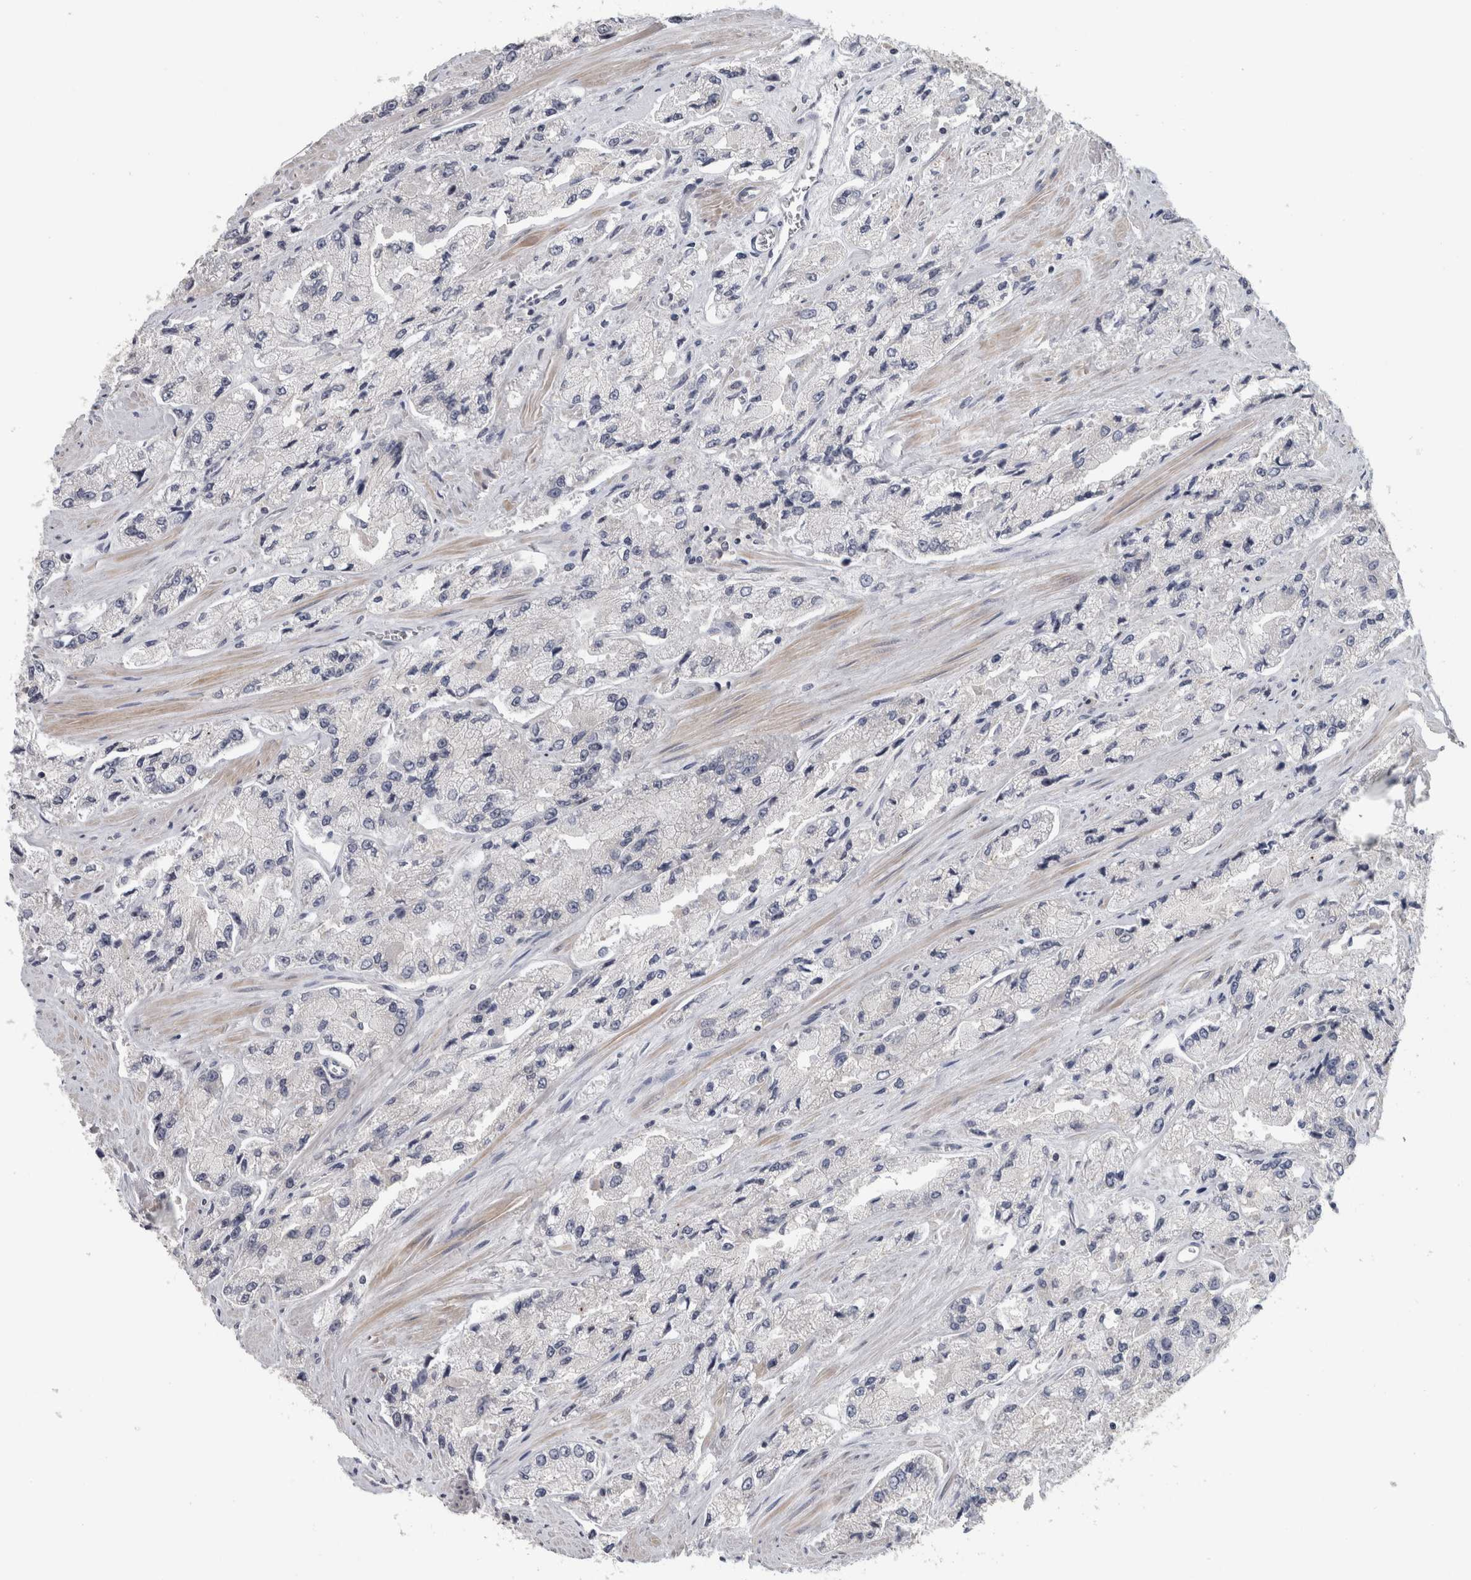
{"staining": {"intensity": "negative", "quantity": "none", "location": "none"}, "tissue": "prostate cancer", "cell_type": "Tumor cells", "image_type": "cancer", "snomed": [{"axis": "morphology", "description": "Adenocarcinoma, High grade"}, {"axis": "topography", "description": "Prostate"}], "caption": "The micrograph exhibits no significant expression in tumor cells of prostate cancer.", "gene": "RBM28", "patient": {"sex": "male", "age": 58}}